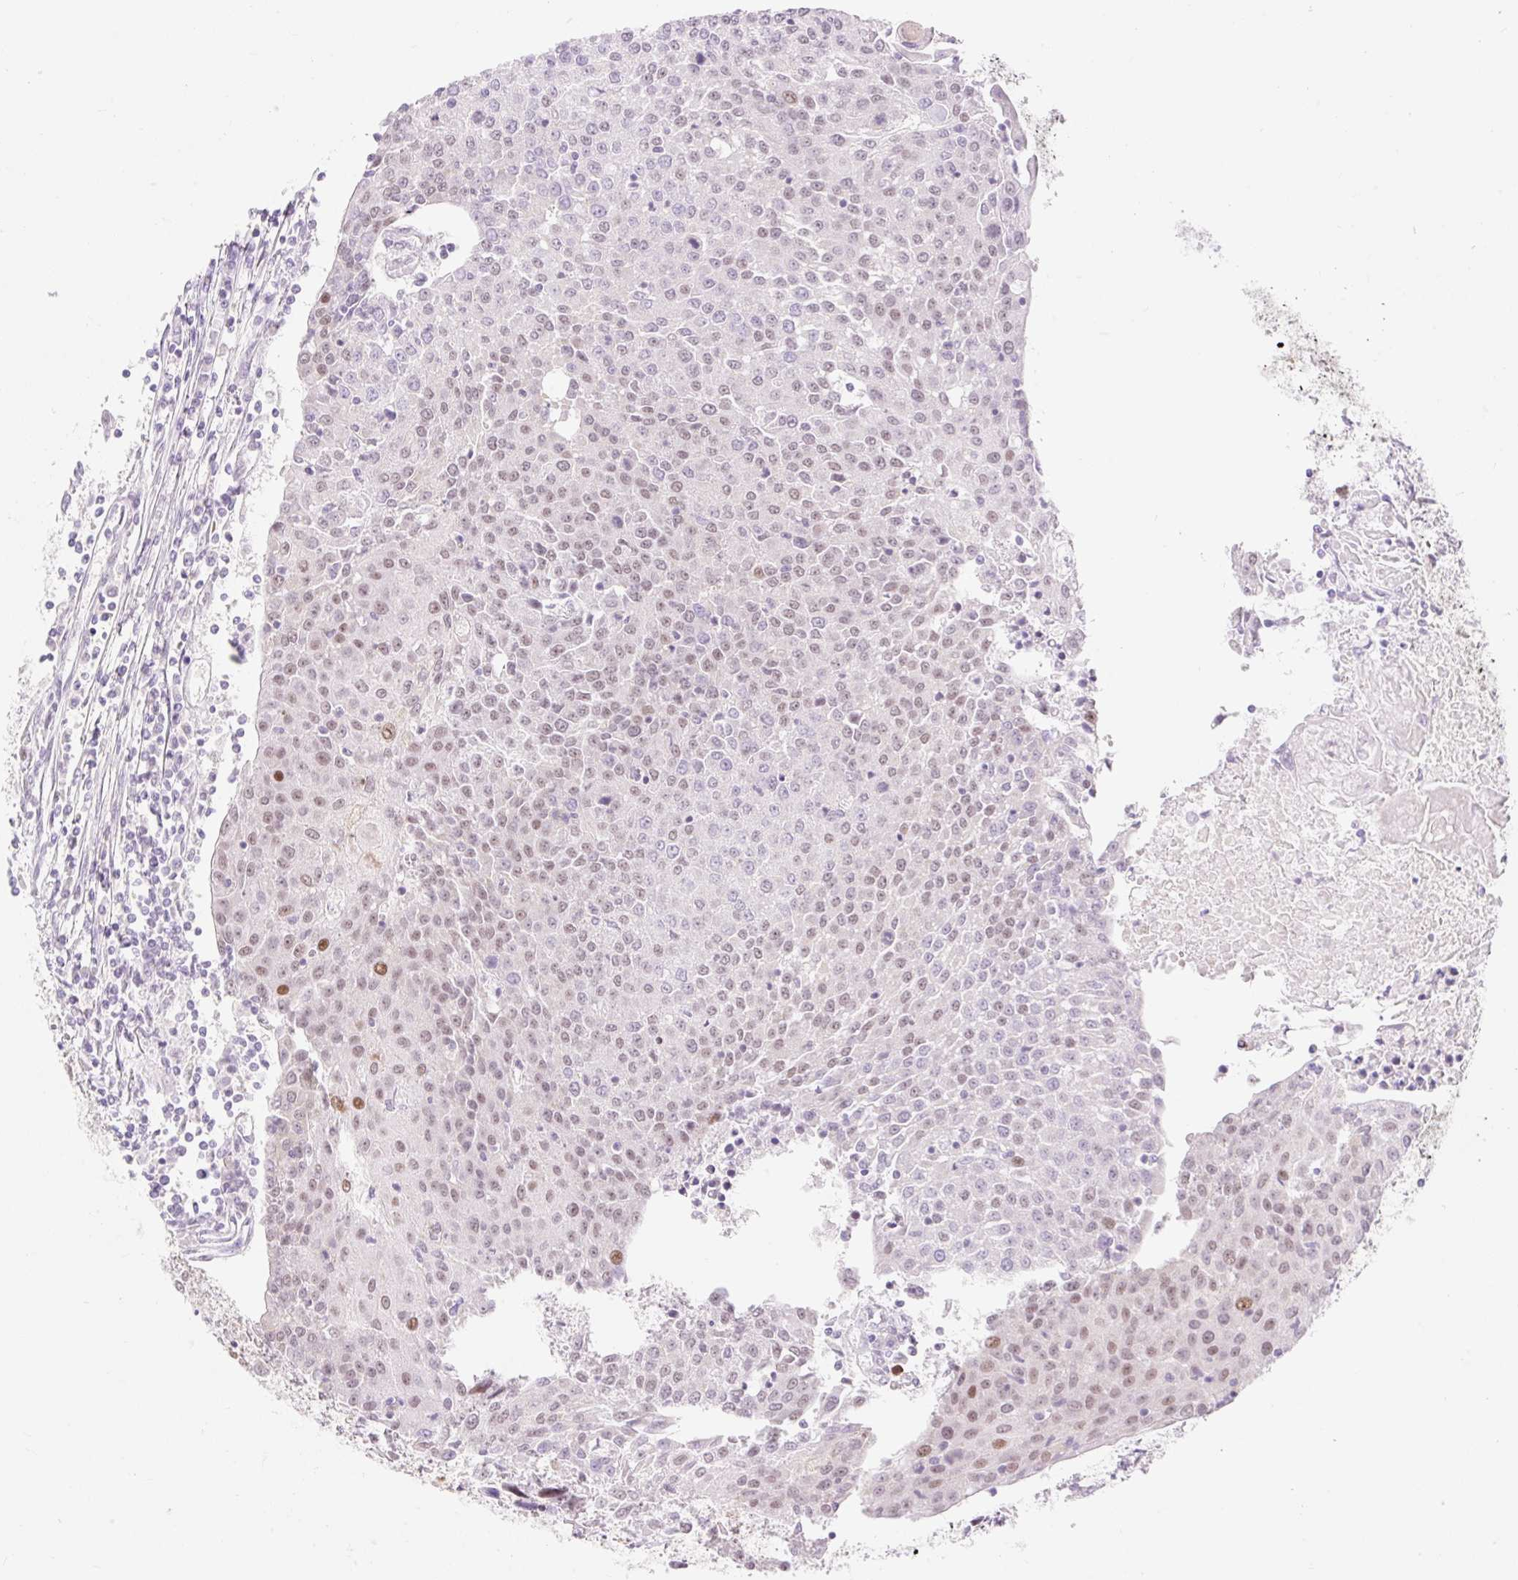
{"staining": {"intensity": "moderate", "quantity": "<25%", "location": "nuclear"}, "tissue": "urothelial cancer", "cell_type": "Tumor cells", "image_type": "cancer", "snomed": [{"axis": "morphology", "description": "Urothelial carcinoma, High grade"}, {"axis": "topography", "description": "Urinary bladder"}], "caption": "A high-resolution micrograph shows immunohistochemistry (IHC) staining of urothelial cancer, which displays moderate nuclear expression in approximately <25% of tumor cells.", "gene": "H2BW1", "patient": {"sex": "female", "age": 85}}